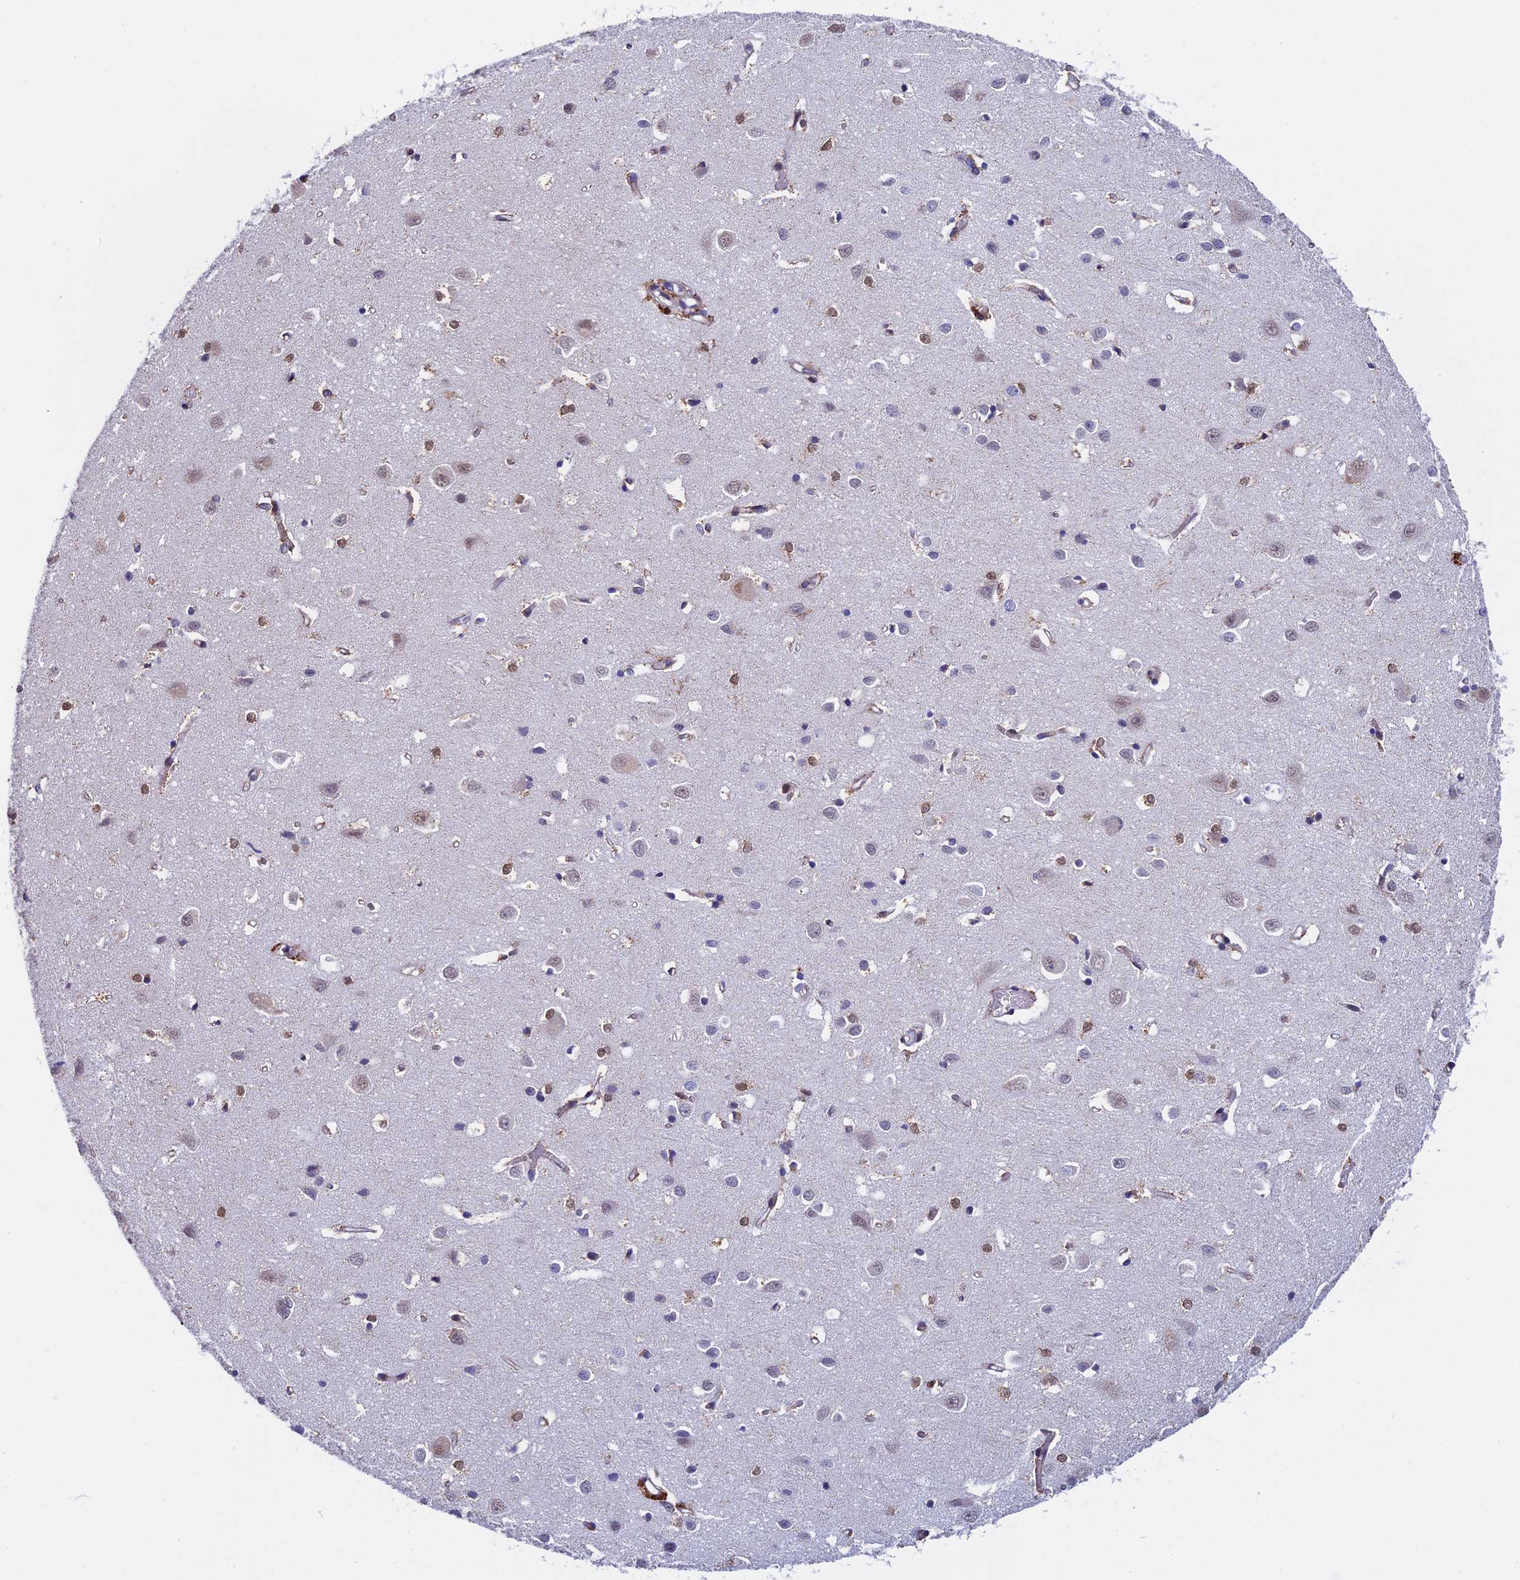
{"staining": {"intensity": "weak", "quantity": "25%-75%", "location": "cytoplasmic/membranous"}, "tissue": "cerebral cortex", "cell_type": "Endothelial cells", "image_type": "normal", "snomed": [{"axis": "morphology", "description": "Normal tissue, NOS"}, {"axis": "topography", "description": "Cerebral cortex"}], "caption": "Cerebral cortex stained with immunohistochemistry reveals weak cytoplasmic/membranous expression in approximately 25%-75% of endothelial cells.", "gene": "SLC9A5", "patient": {"sex": "female", "age": 64}}